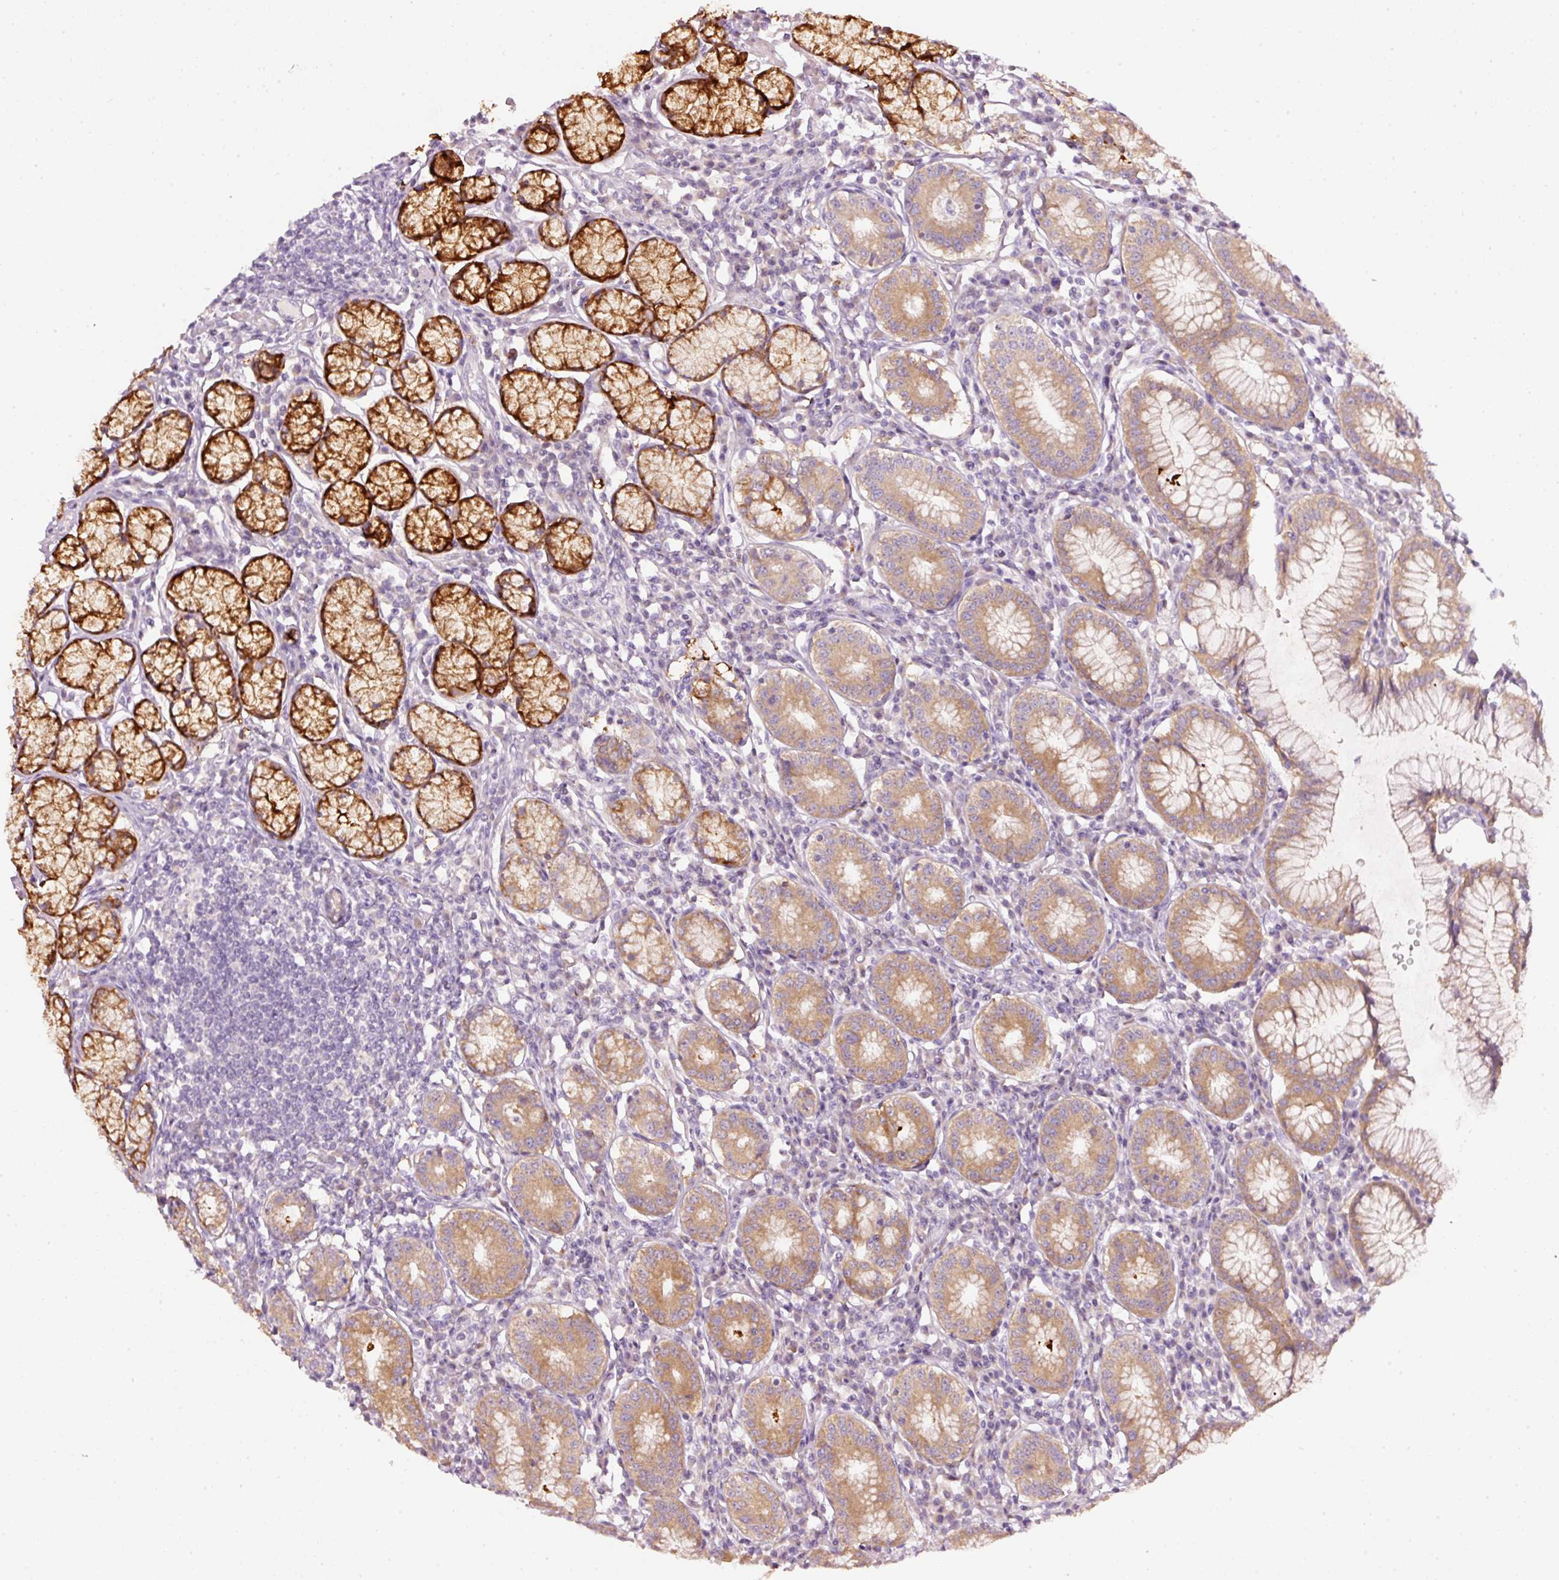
{"staining": {"intensity": "strong", "quantity": "25%-75%", "location": "cytoplasmic/membranous"}, "tissue": "stomach", "cell_type": "Glandular cells", "image_type": "normal", "snomed": [{"axis": "morphology", "description": "Normal tissue, NOS"}, {"axis": "topography", "description": "Stomach"}], "caption": "DAB immunohistochemical staining of unremarkable human stomach shows strong cytoplasmic/membranous protein expression in about 25%-75% of glandular cells.", "gene": "PDXDC1", "patient": {"sex": "male", "age": 55}}